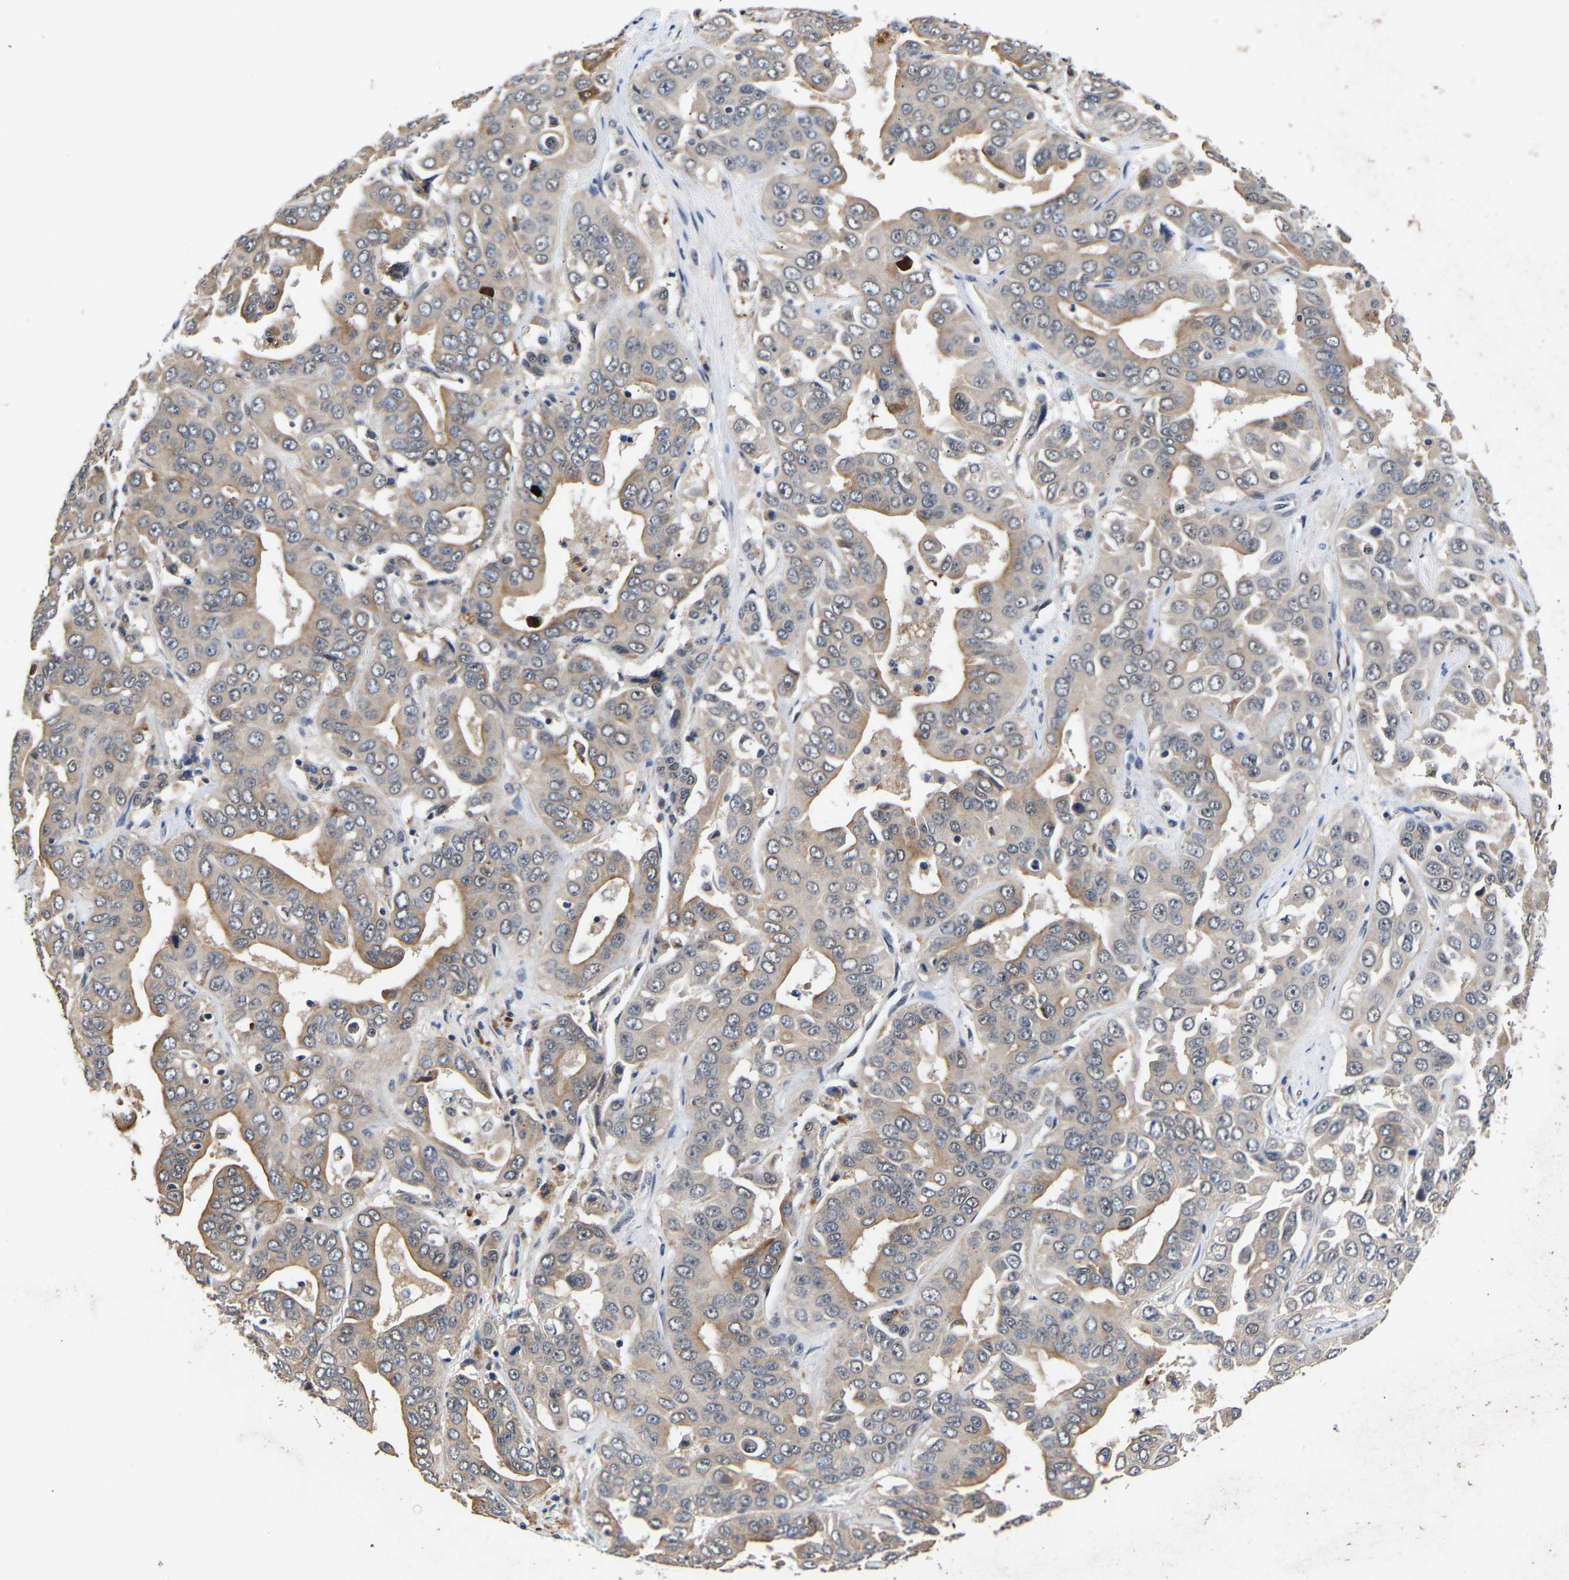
{"staining": {"intensity": "weak", "quantity": "25%-75%", "location": "cytoplasmic/membranous"}, "tissue": "liver cancer", "cell_type": "Tumor cells", "image_type": "cancer", "snomed": [{"axis": "morphology", "description": "Cholangiocarcinoma"}, {"axis": "topography", "description": "Liver"}], "caption": "Immunohistochemical staining of liver cholangiocarcinoma reveals weak cytoplasmic/membranous protein expression in about 25%-75% of tumor cells.", "gene": "METTL16", "patient": {"sex": "female", "age": 52}}